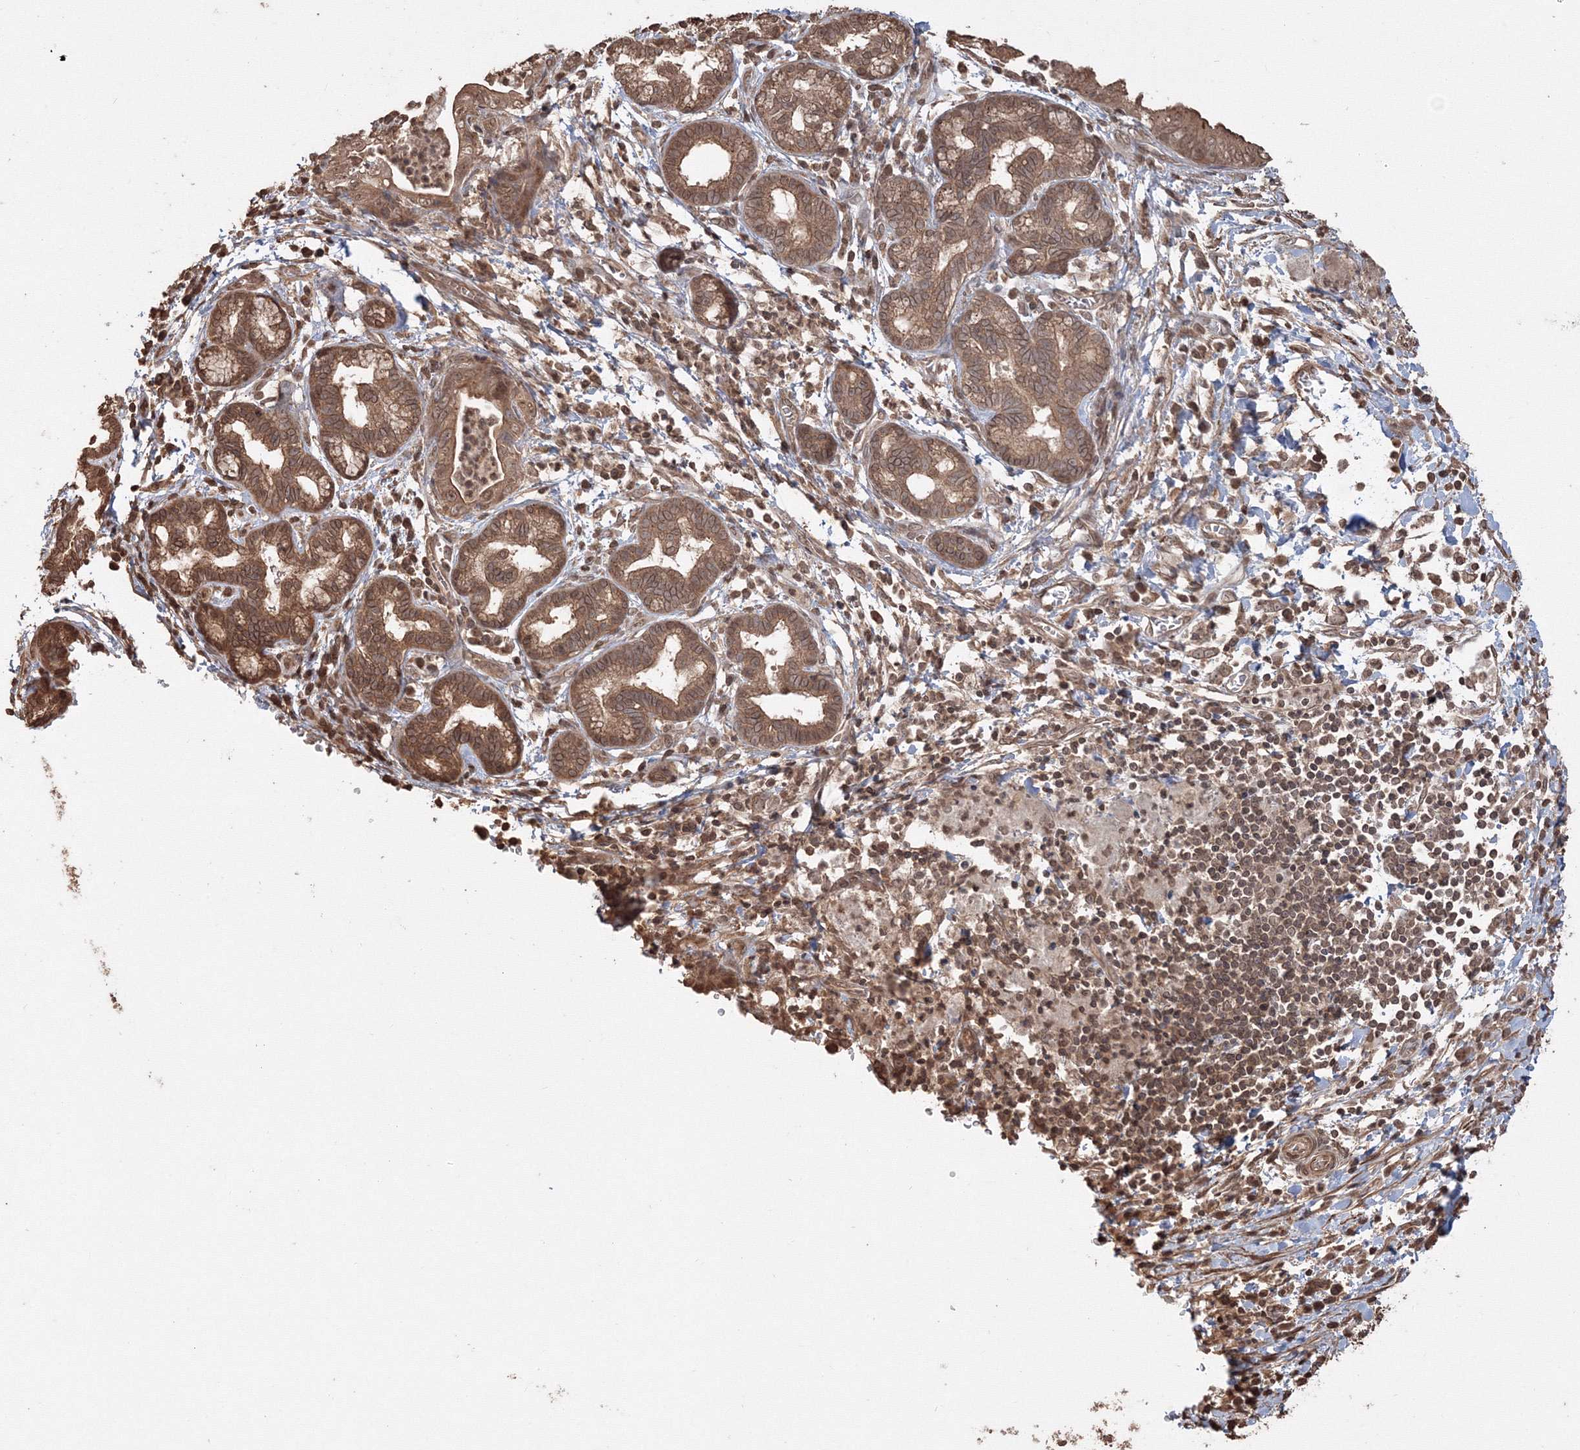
{"staining": {"intensity": "moderate", "quantity": ">75%", "location": "cytoplasmic/membranous"}, "tissue": "pancreatic cancer", "cell_type": "Tumor cells", "image_type": "cancer", "snomed": [{"axis": "morphology", "description": "Adenocarcinoma, NOS"}, {"axis": "topography", "description": "Pancreas"}], "caption": "Immunohistochemical staining of human pancreatic cancer reveals medium levels of moderate cytoplasmic/membranous protein staining in about >75% of tumor cells. The staining was performed using DAB (3,3'-diaminobenzidine) to visualize the protein expression in brown, while the nuclei were stained in blue with hematoxylin (Magnification: 20x).", "gene": "CCDC122", "patient": {"sex": "male", "age": 75}}